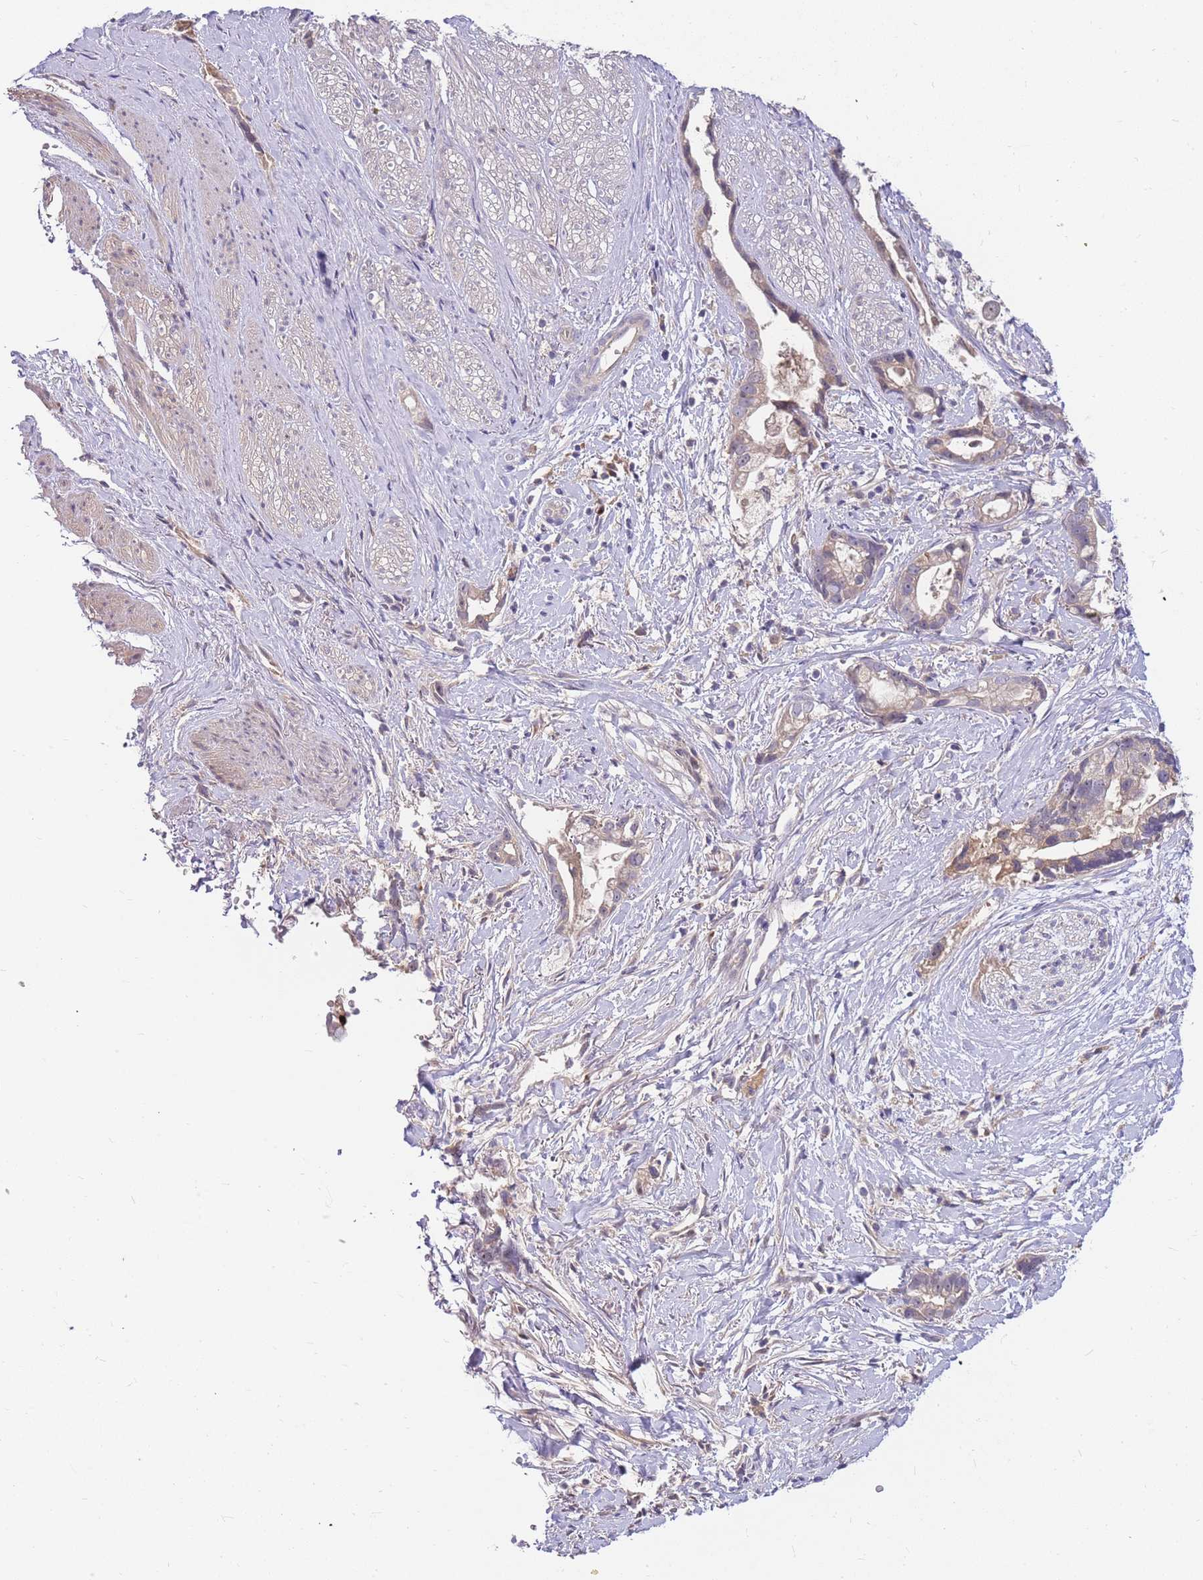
{"staining": {"intensity": "weak", "quantity": "25%-75%", "location": "cytoplasmic/membranous"}, "tissue": "stomach cancer", "cell_type": "Tumor cells", "image_type": "cancer", "snomed": [{"axis": "morphology", "description": "Adenocarcinoma, NOS"}, {"axis": "topography", "description": "Stomach"}], "caption": "An immunohistochemistry (IHC) photomicrograph of neoplastic tissue is shown. Protein staining in brown highlights weak cytoplasmic/membranous positivity in adenocarcinoma (stomach) within tumor cells. (DAB (3,3'-diaminobenzidine) IHC, brown staining for protein, blue staining for nuclei).", "gene": "ZNF577", "patient": {"sex": "male", "age": 55}}